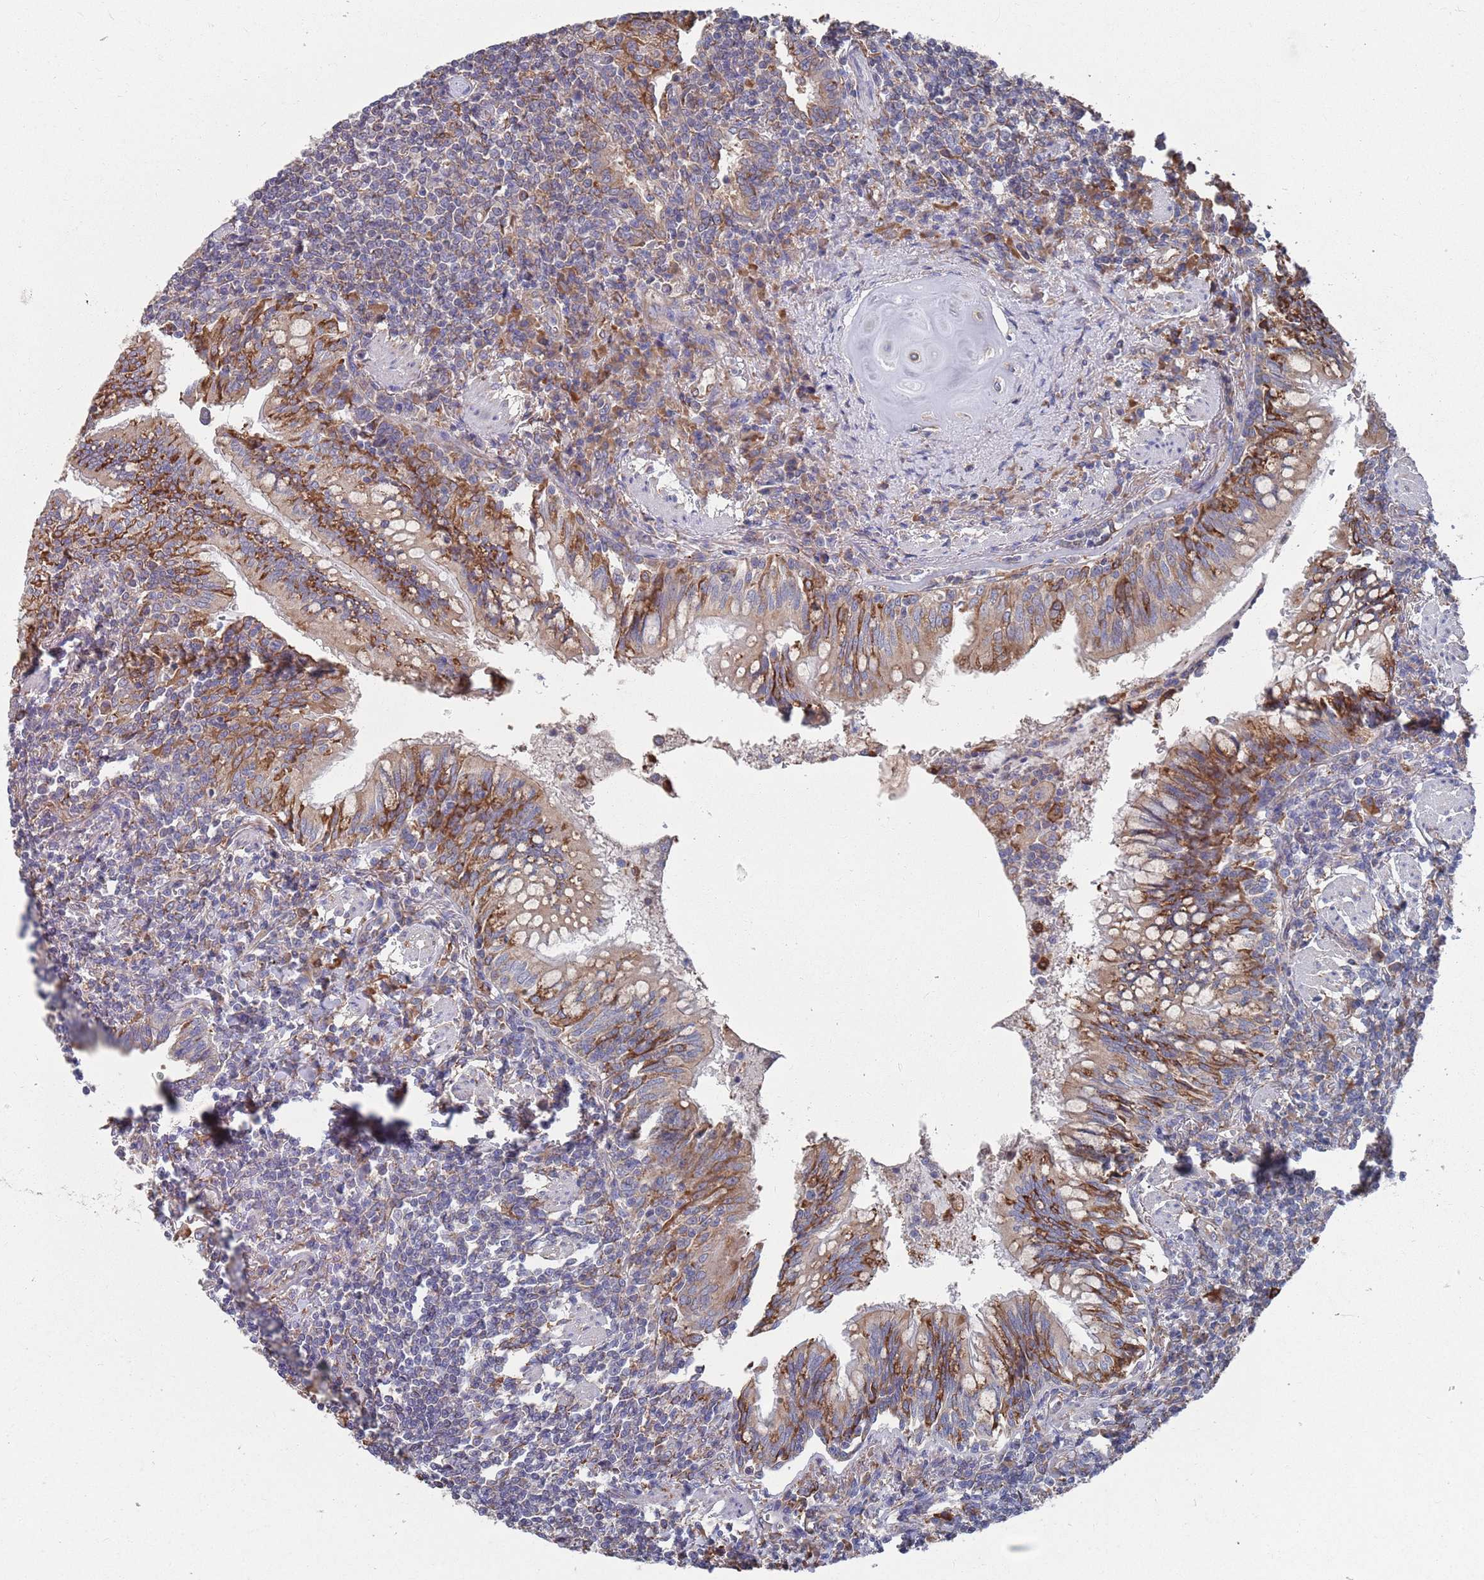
{"staining": {"intensity": "weak", "quantity": "<25%", "location": "cytoplasmic/membranous"}, "tissue": "lymphoma", "cell_type": "Tumor cells", "image_type": "cancer", "snomed": [{"axis": "morphology", "description": "Malignant lymphoma, non-Hodgkin's type, Low grade"}, {"axis": "topography", "description": "Lung"}], "caption": "A micrograph of human lymphoma is negative for staining in tumor cells.", "gene": "GID8", "patient": {"sex": "female", "age": 71}}